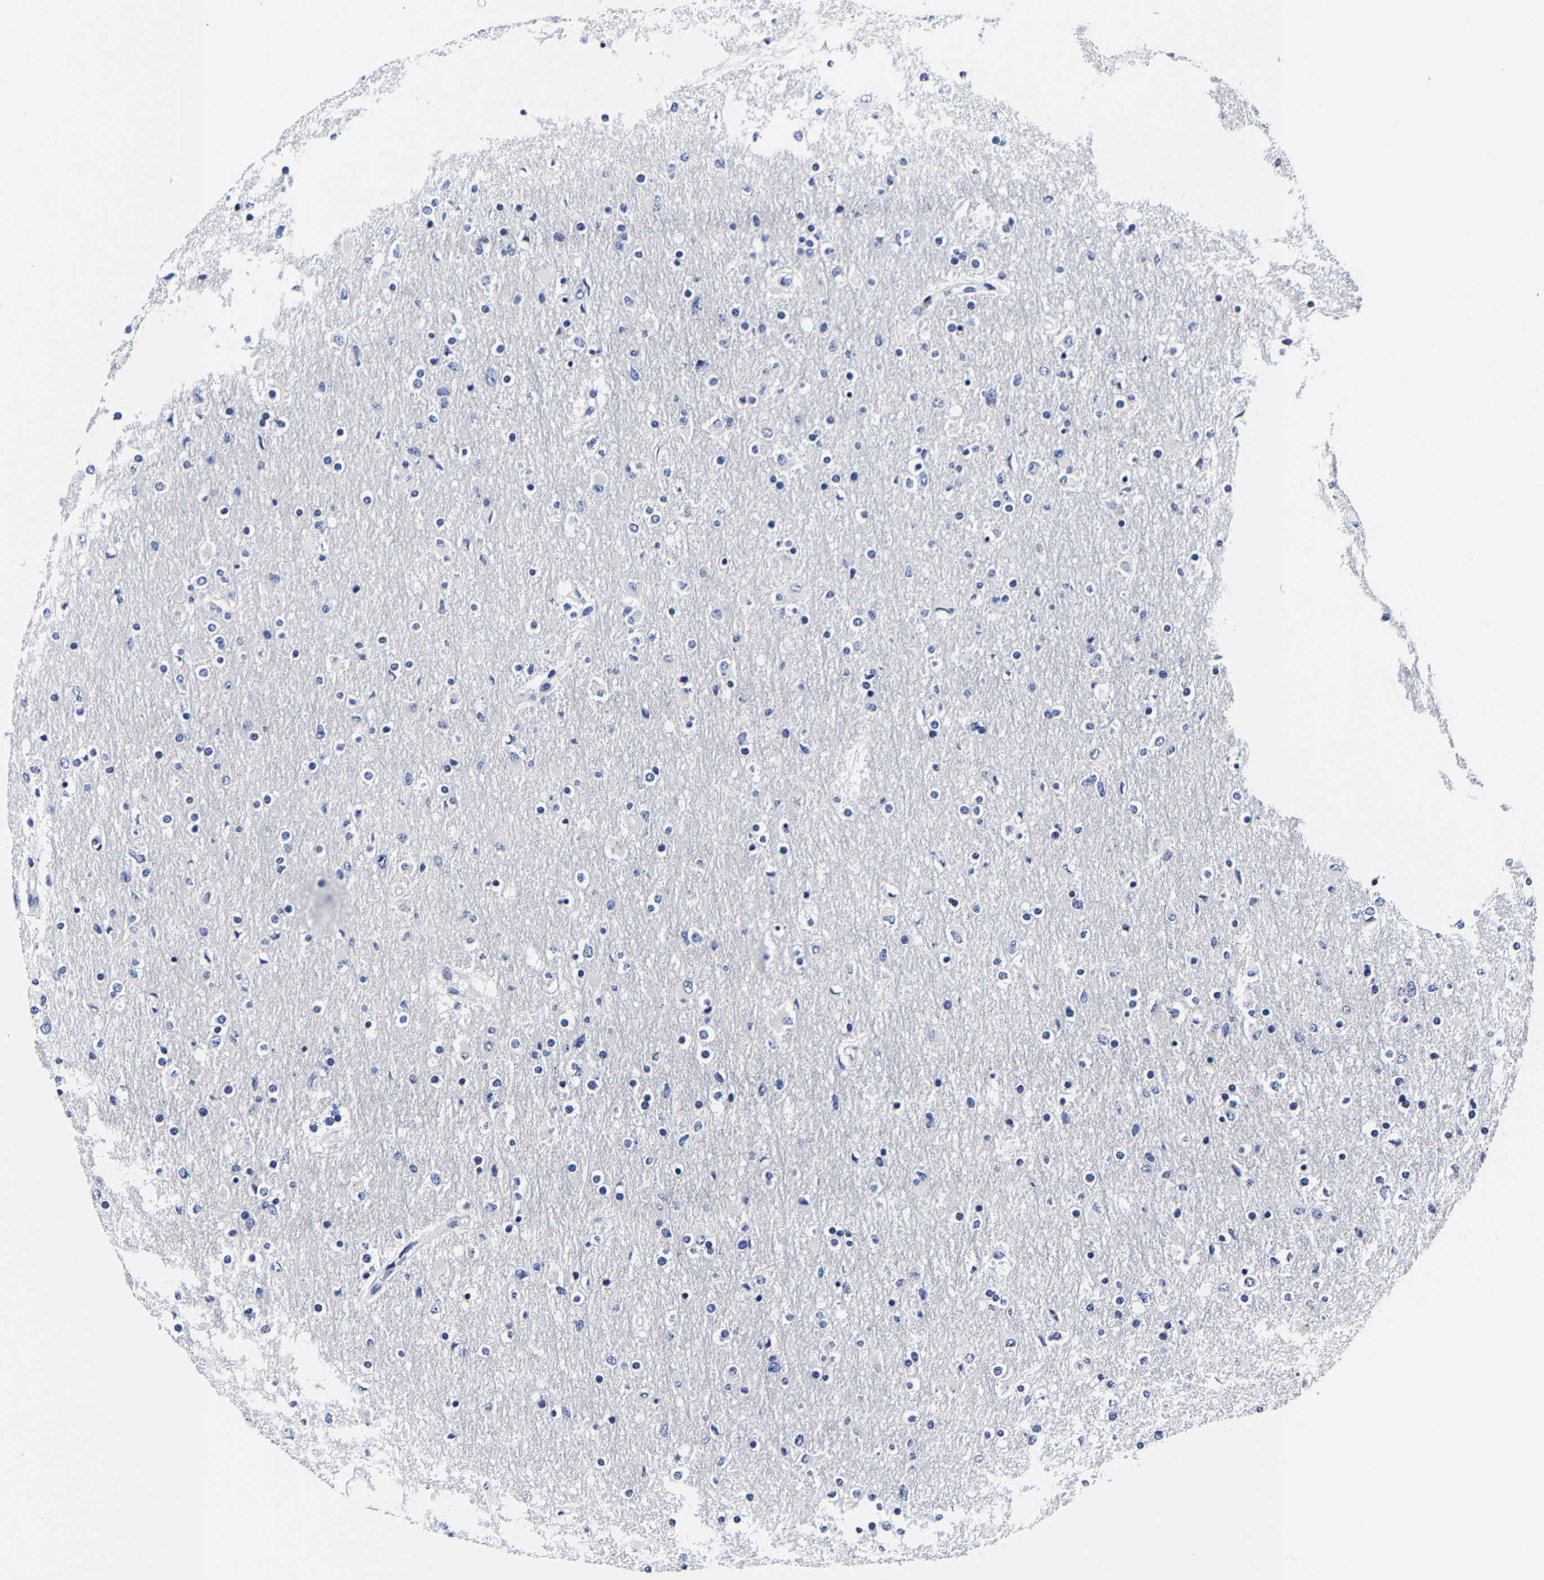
{"staining": {"intensity": "negative", "quantity": "none", "location": "none"}, "tissue": "glioma", "cell_type": "Tumor cells", "image_type": "cancer", "snomed": [{"axis": "morphology", "description": "Glioma, malignant, High grade"}, {"axis": "topography", "description": "Cerebral cortex"}], "caption": "There is no significant positivity in tumor cells of malignant glioma (high-grade).", "gene": "CPA2", "patient": {"sex": "female", "age": 36}}